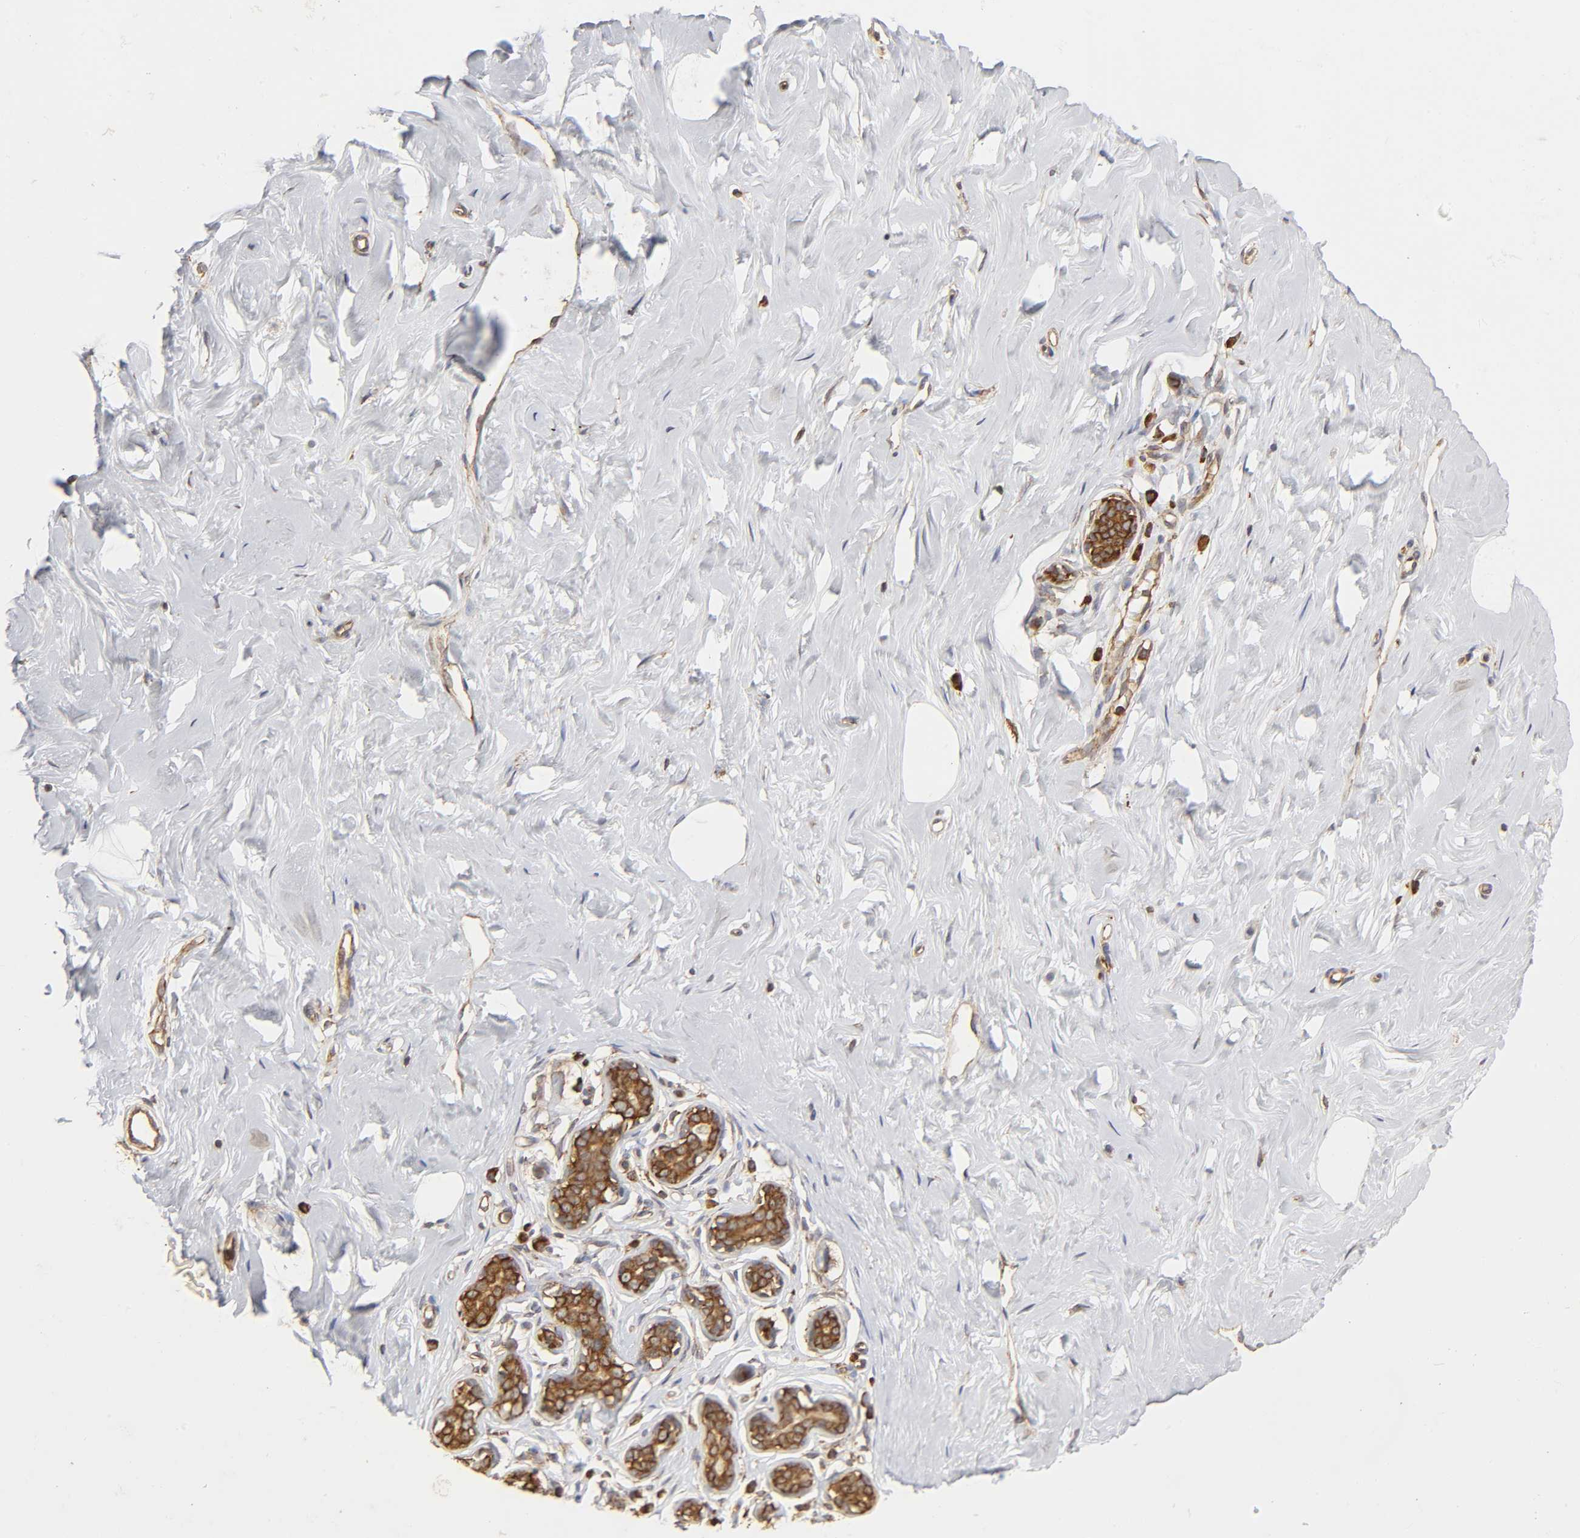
{"staining": {"intensity": "negative", "quantity": "none", "location": "none"}, "tissue": "breast", "cell_type": "Adipocytes", "image_type": "normal", "snomed": [{"axis": "morphology", "description": "Normal tissue, NOS"}, {"axis": "topography", "description": "Breast"}], "caption": "A high-resolution histopathology image shows immunohistochemistry (IHC) staining of normal breast, which exhibits no significant expression in adipocytes.", "gene": "RPL14", "patient": {"sex": "female", "age": 23}}